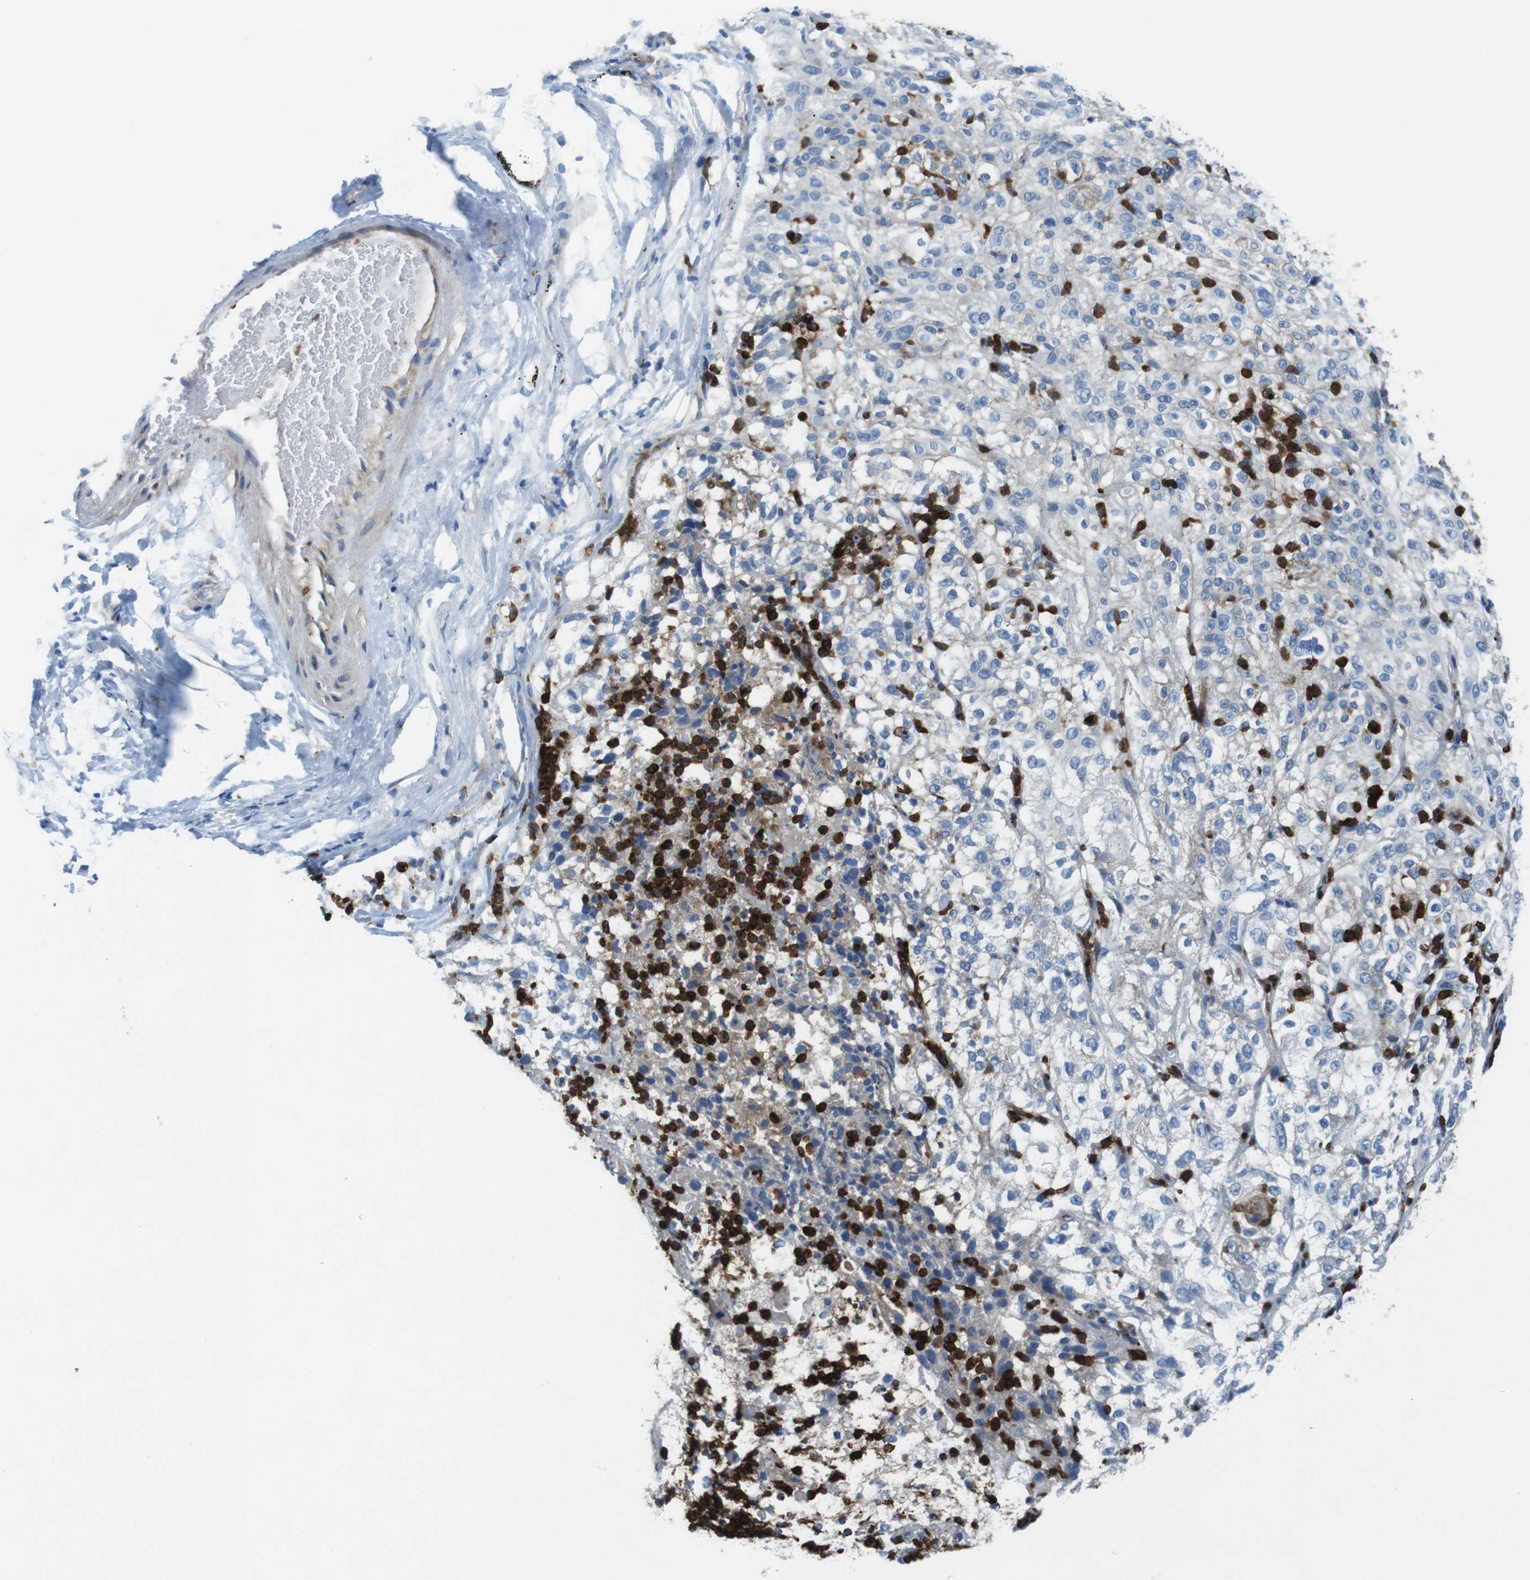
{"staining": {"intensity": "negative", "quantity": "none", "location": "none"}, "tissue": "lung cancer", "cell_type": "Tumor cells", "image_type": "cancer", "snomed": [{"axis": "morphology", "description": "Inflammation, NOS"}, {"axis": "morphology", "description": "Squamous cell carcinoma, NOS"}, {"axis": "topography", "description": "Lymph node"}, {"axis": "topography", "description": "Soft tissue"}, {"axis": "topography", "description": "Lung"}], "caption": "Lung cancer (squamous cell carcinoma) was stained to show a protein in brown. There is no significant expression in tumor cells.", "gene": "EMP2", "patient": {"sex": "male", "age": 66}}